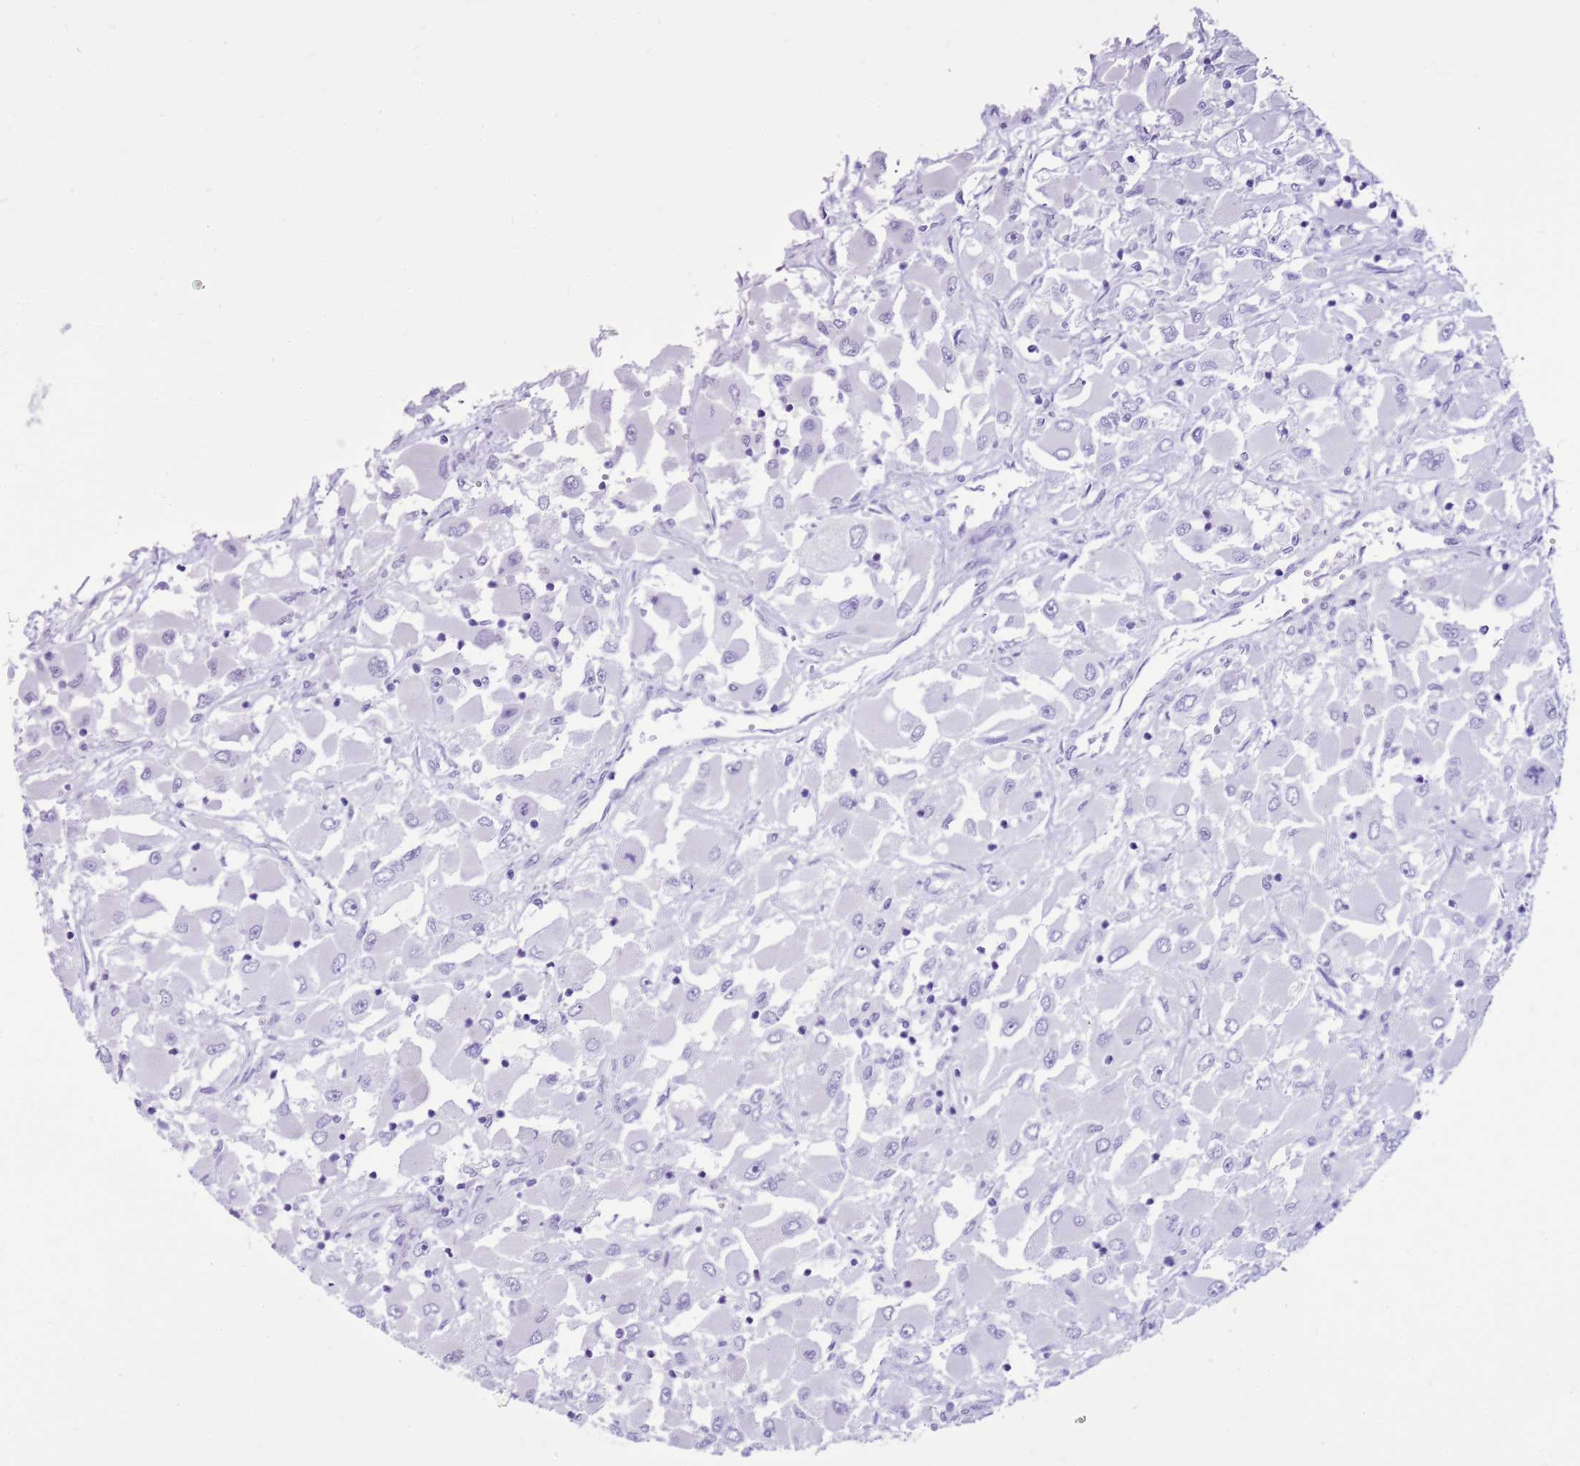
{"staining": {"intensity": "negative", "quantity": "none", "location": "none"}, "tissue": "renal cancer", "cell_type": "Tumor cells", "image_type": "cancer", "snomed": [{"axis": "morphology", "description": "Adenocarcinoma, NOS"}, {"axis": "topography", "description": "Kidney"}], "caption": "IHC image of human adenocarcinoma (renal) stained for a protein (brown), which reveals no positivity in tumor cells. (DAB (3,3'-diaminobenzidine) IHC visualized using brightfield microscopy, high magnification).", "gene": "CA8", "patient": {"sex": "female", "age": 52}}